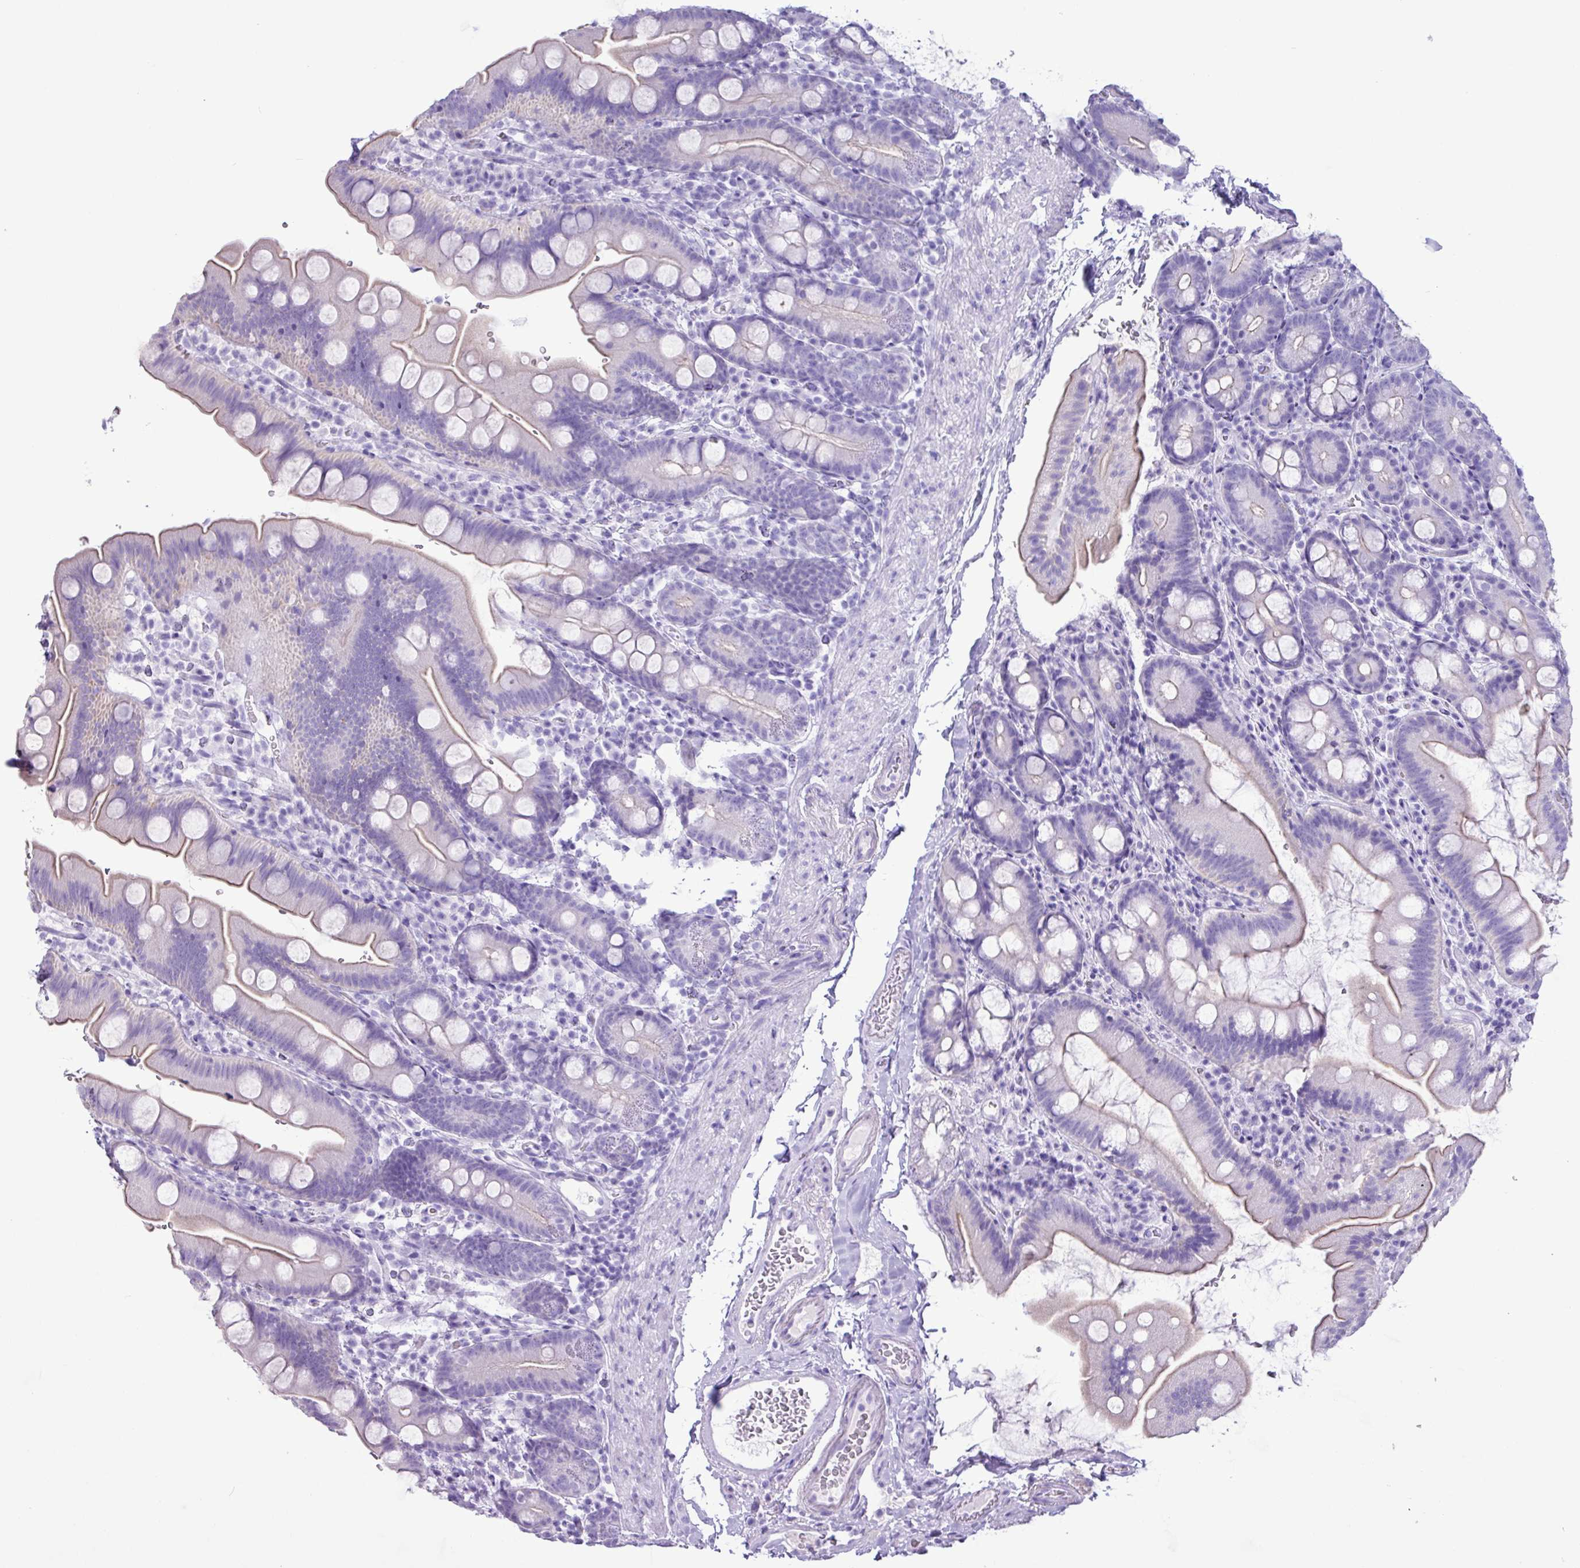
{"staining": {"intensity": "weak", "quantity": "25%-75%", "location": "cytoplasmic/membranous"}, "tissue": "small intestine", "cell_type": "Glandular cells", "image_type": "normal", "snomed": [{"axis": "morphology", "description": "Normal tissue, NOS"}, {"axis": "topography", "description": "Small intestine"}], "caption": "Human small intestine stained with a brown dye reveals weak cytoplasmic/membranous positive staining in approximately 25%-75% of glandular cells.", "gene": "CKMT2", "patient": {"sex": "female", "age": 68}}